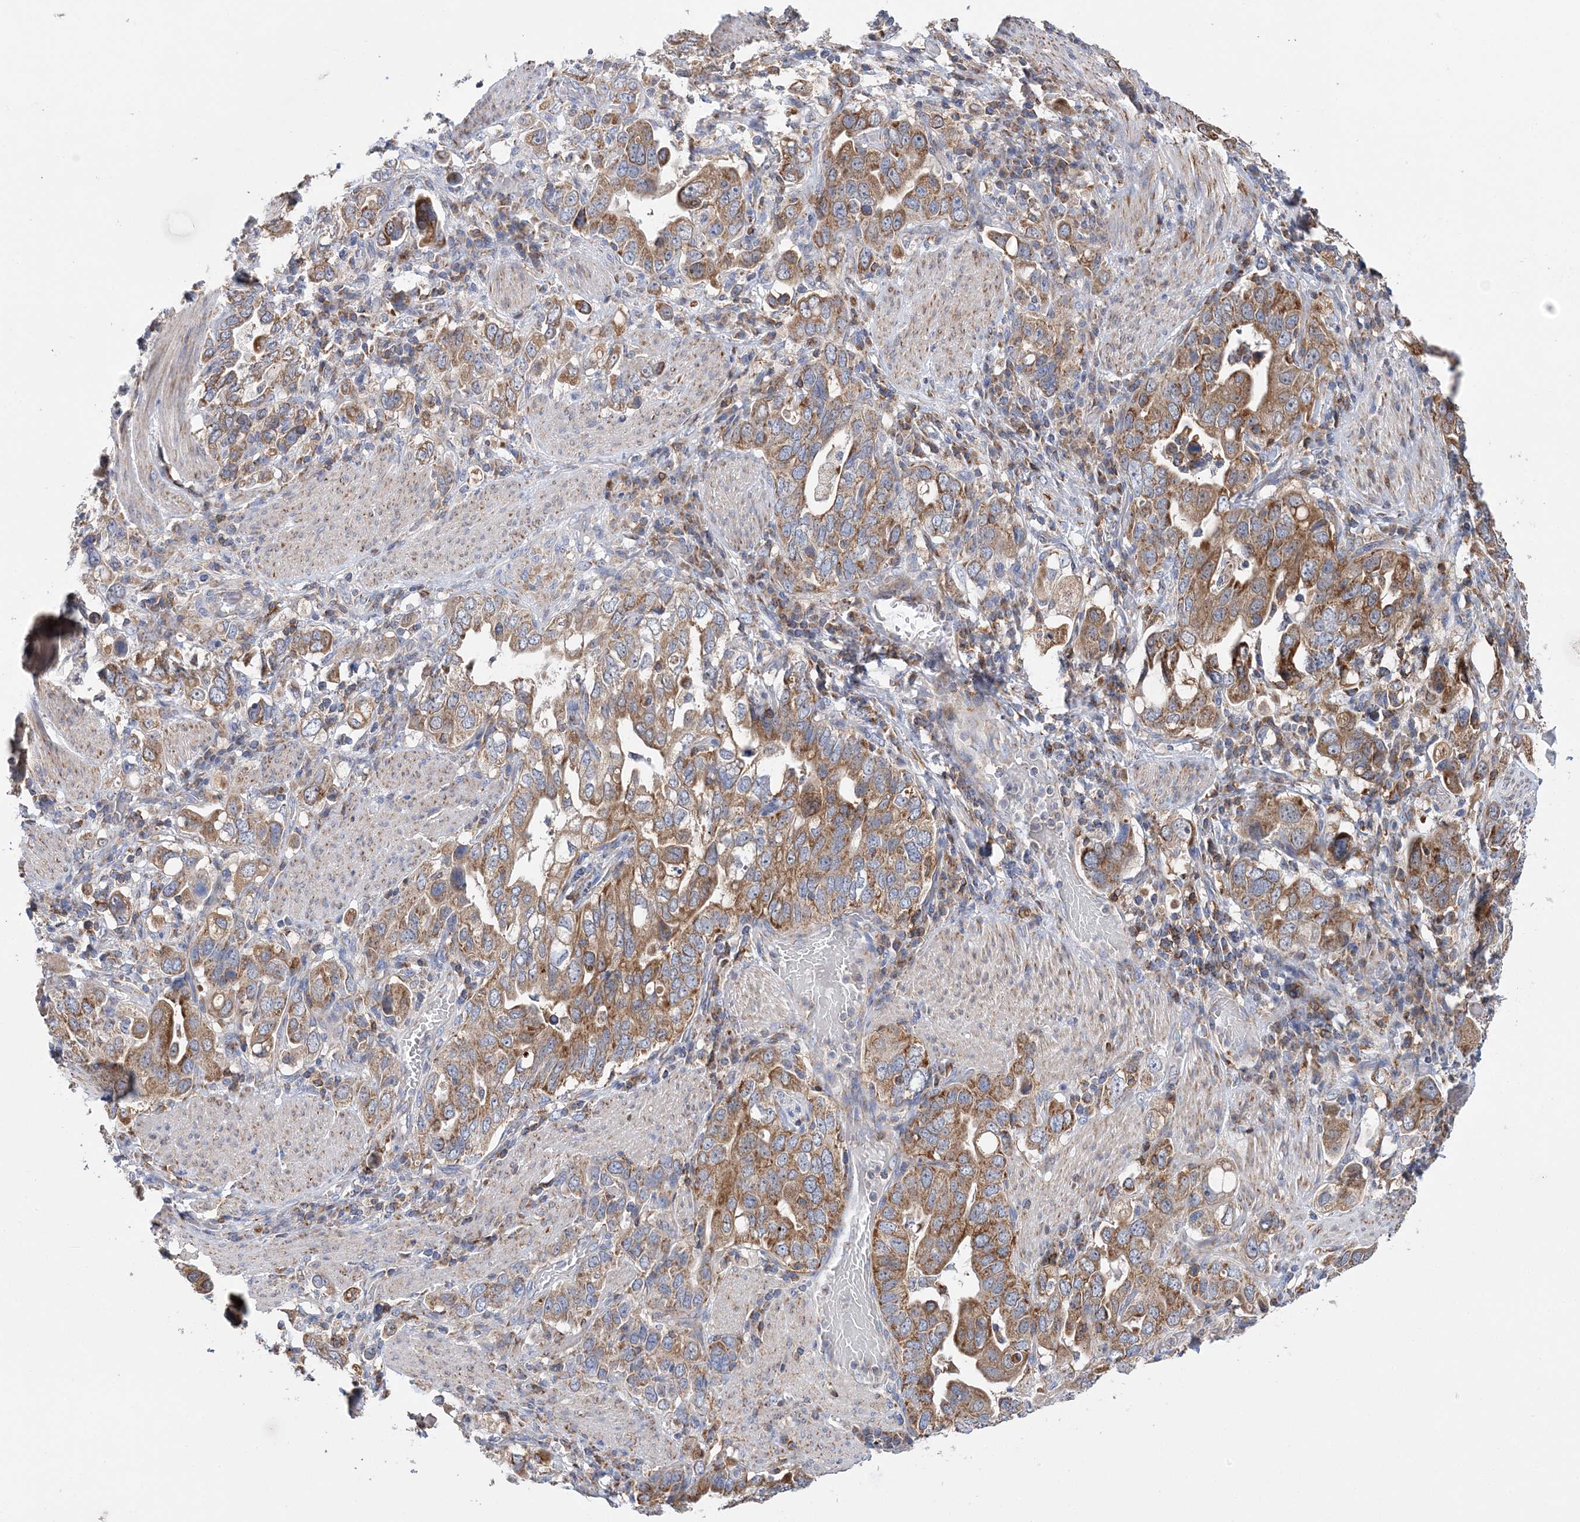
{"staining": {"intensity": "moderate", "quantity": ">75%", "location": "cytoplasmic/membranous"}, "tissue": "stomach cancer", "cell_type": "Tumor cells", "image_type": "cancer", "snomed": [{"axis": "morphology", "description": "Adenocarcinoma, NOS"}, {"axis": "topography", "description": "Stomach, upper"}], "caption": "Immunohistochemical staining of stomach adenocarcinoma displays medium levels of moderate cytoplasmic/membranous protein staining in about >75% of tumor cells. (Stains: DAB (3,3'-diaminobenzidine) in brown, nuclei in blue, Microscopy: brightfield microscopy at high magnification).", "gene": "TTC32", "patient": {"sex": "male", "age": 62}}